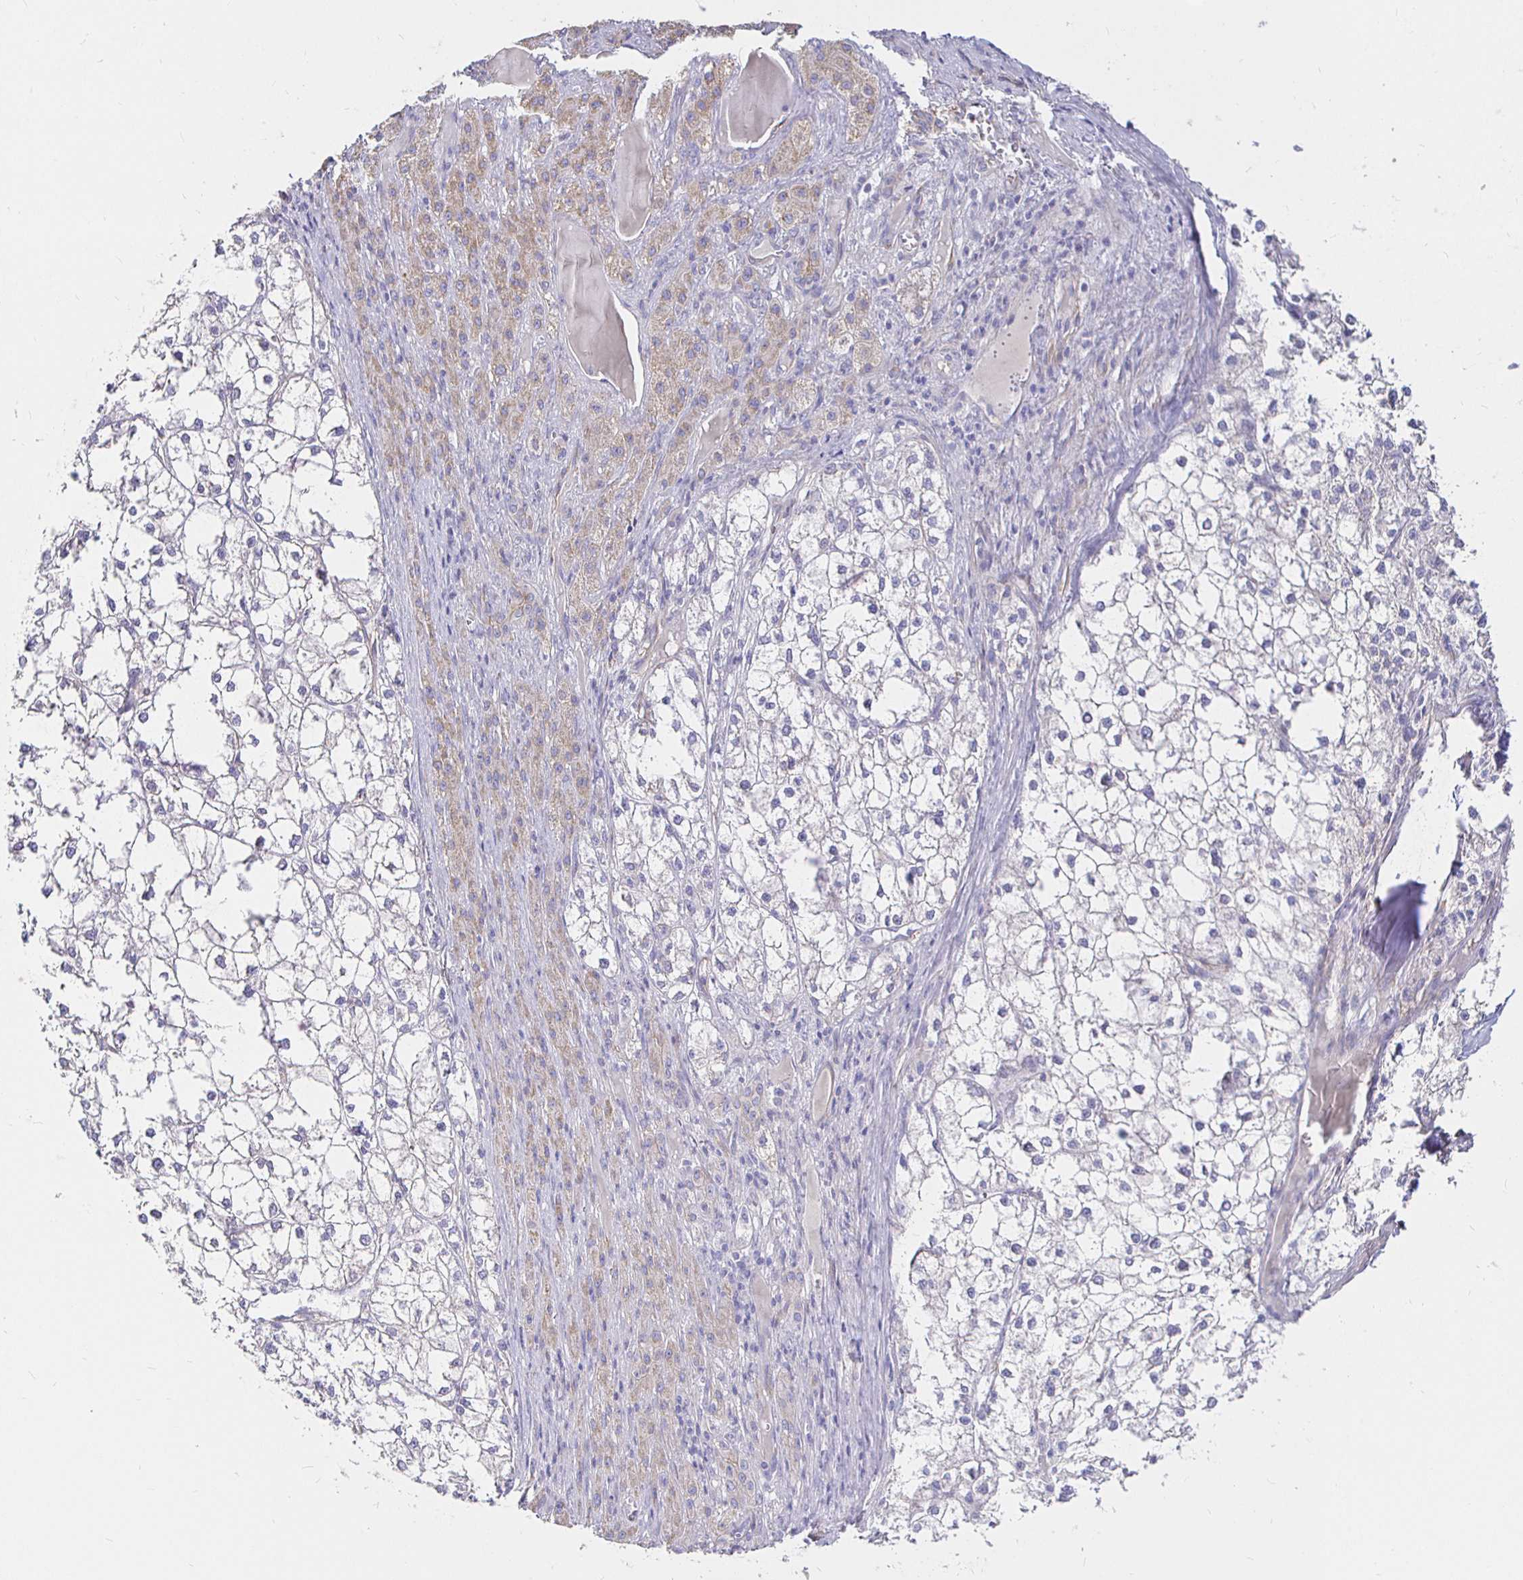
{"staining": {"intensity": "negative", "quantity": "none", "location": "none"}, "tissue": "liver cancer", "cell_type": "Tumor cells", "image_type": "cancer", "snomed": [{"axis": "morphology", "description": "Carcinoma, Hepatocellular, NOS"}, {"axis": "topography", "description": "Liver"}], "caption": "Liver hepatocellular carcinoma was stained to show a protein in brown. There is no significant positivity in tumor cells.", "gene": "PALM2AKAP2", "patient": {"sex": "female", "age": 43}}